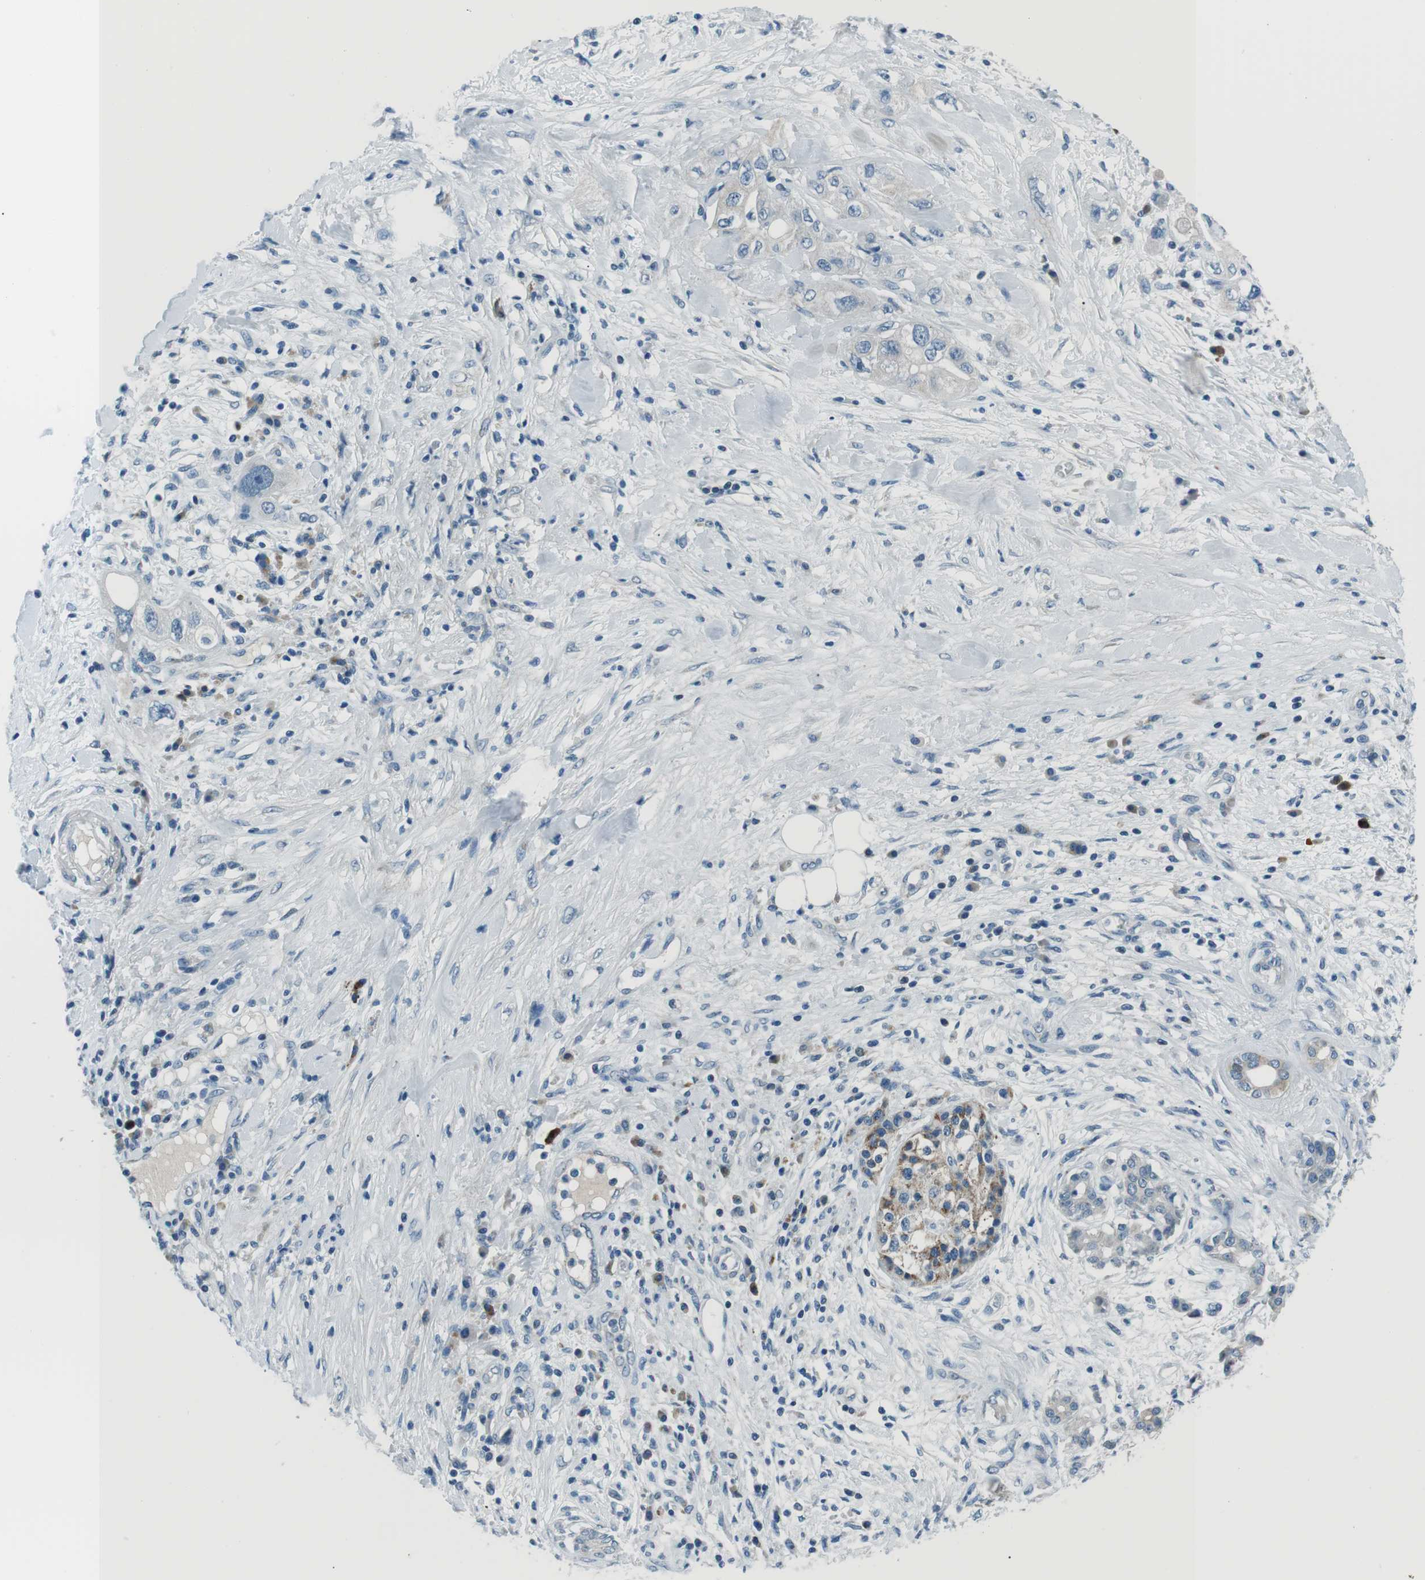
{"staining": {"intensity": "negative", "quantity": "none", "location": "none"}, "tissue": "pancreatic cancer", "cell_type": "Tumor cells", "image_type": "cancer", "snomed": [{"axis": "morphology", "description": "Adenocarcinoma, NOS"}, {"axis": "topography", "description": "Pancreas"}], "caption": "Immunohistochemistry micrograph of neoplastic tissue: pancreatic adenocarcinoma stained with DAB shows no significant protein expression in tumor cells.", "gene": "ST6GAL1", "patient": {"sex": "female", "age": 56}}